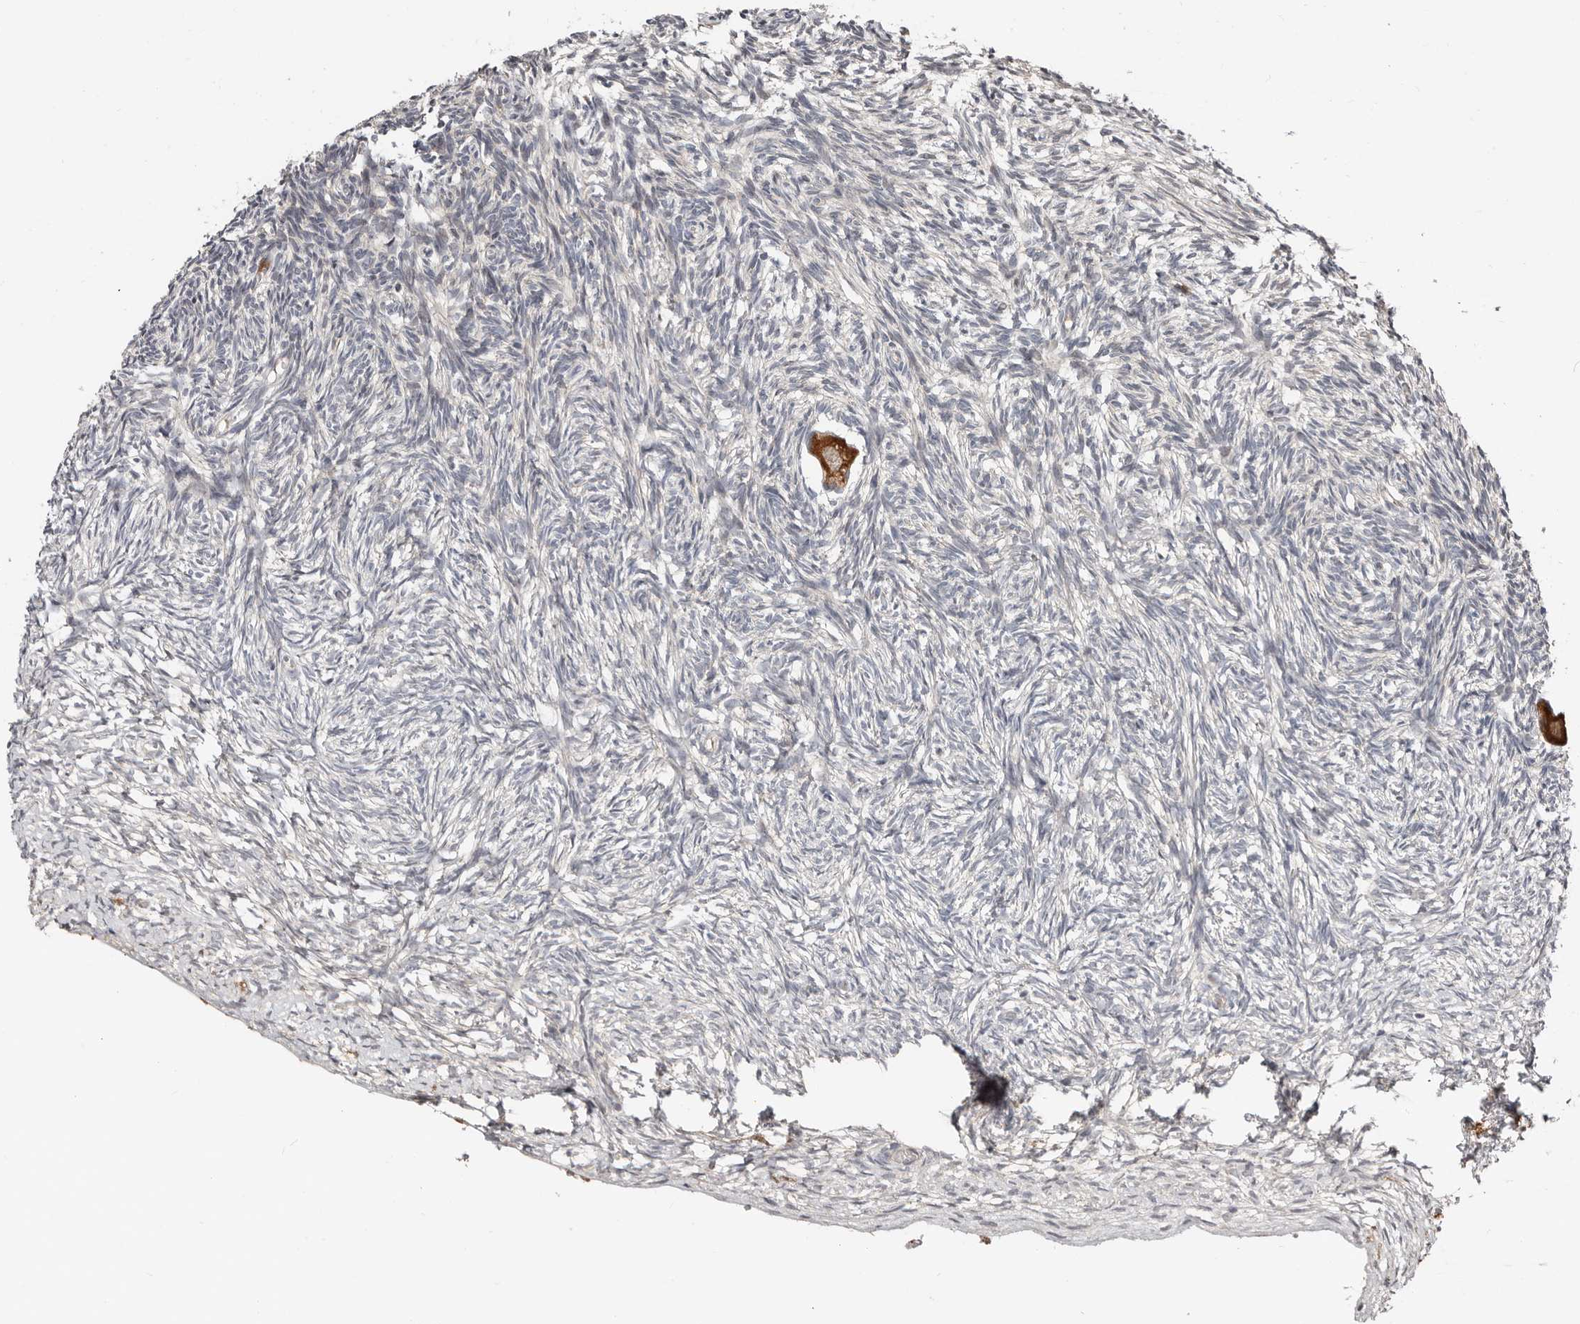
{"staining": {"intensity": "strong", "quantity": ">75%", "location": "cytoplasmic/membranous"}, "tissue": "ovary", "cell_type": "Follicle cells", "image_type": "normal", "snomed": [{"axis": "morphology", "description": "Normal tissue, NOS"}, {"axis": "topography", "description": "Ovary"}], "caption": "Follicle cells demonstrate high levels of strong cytoplasmic/membranous positivity in approximately >75% of cells in normal human ovary.", "gene": "SMYD4", "patient": {"sex": "female", "age": 34}}